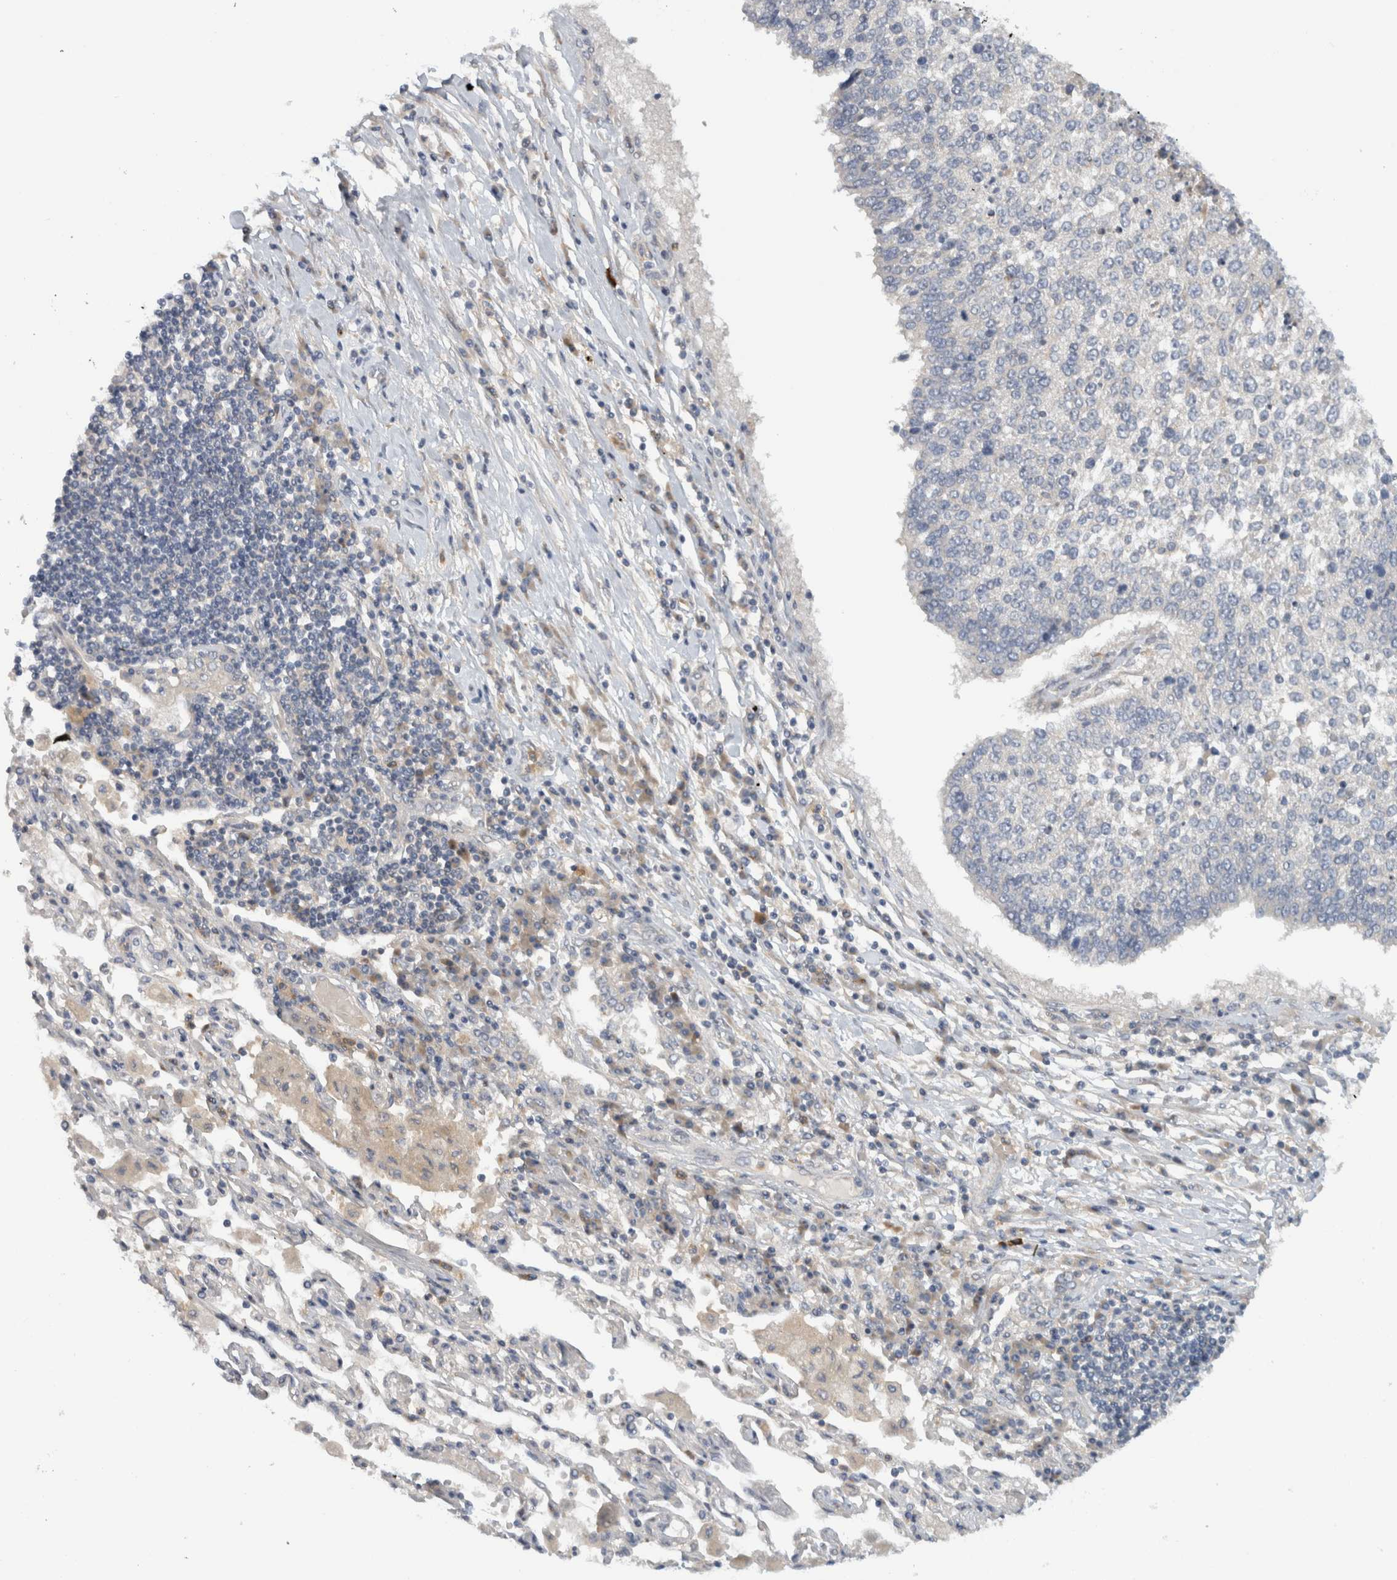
{"staining": {"intensity": "negative", "quantity": "none", "location": "none"}, "tissue": "lung cancer", "cell_type": "Tumor cells", "image_type": "cancer", "snomed": [{"axis": "morphology", "description": "Normal tissue, NOS"}, {"axis": "morphology", "description": "Squamous cell carcinoma, NOS"}, {"axis": "topography", "description": "Cartilage tissue"}, {"axis": "topography", "description": "Bronchus"}, {"axis": "topography", "description": "Lung"}, {"axis": "topography", "description": "Peripheral nerve tissue"}], "caption": "The histopathology image reveals no staining of tumor cells in lung cancer (squamous cell carcinoma).", "gene": "VEPH1", "patient": {"sex": "female", "age": 49}}